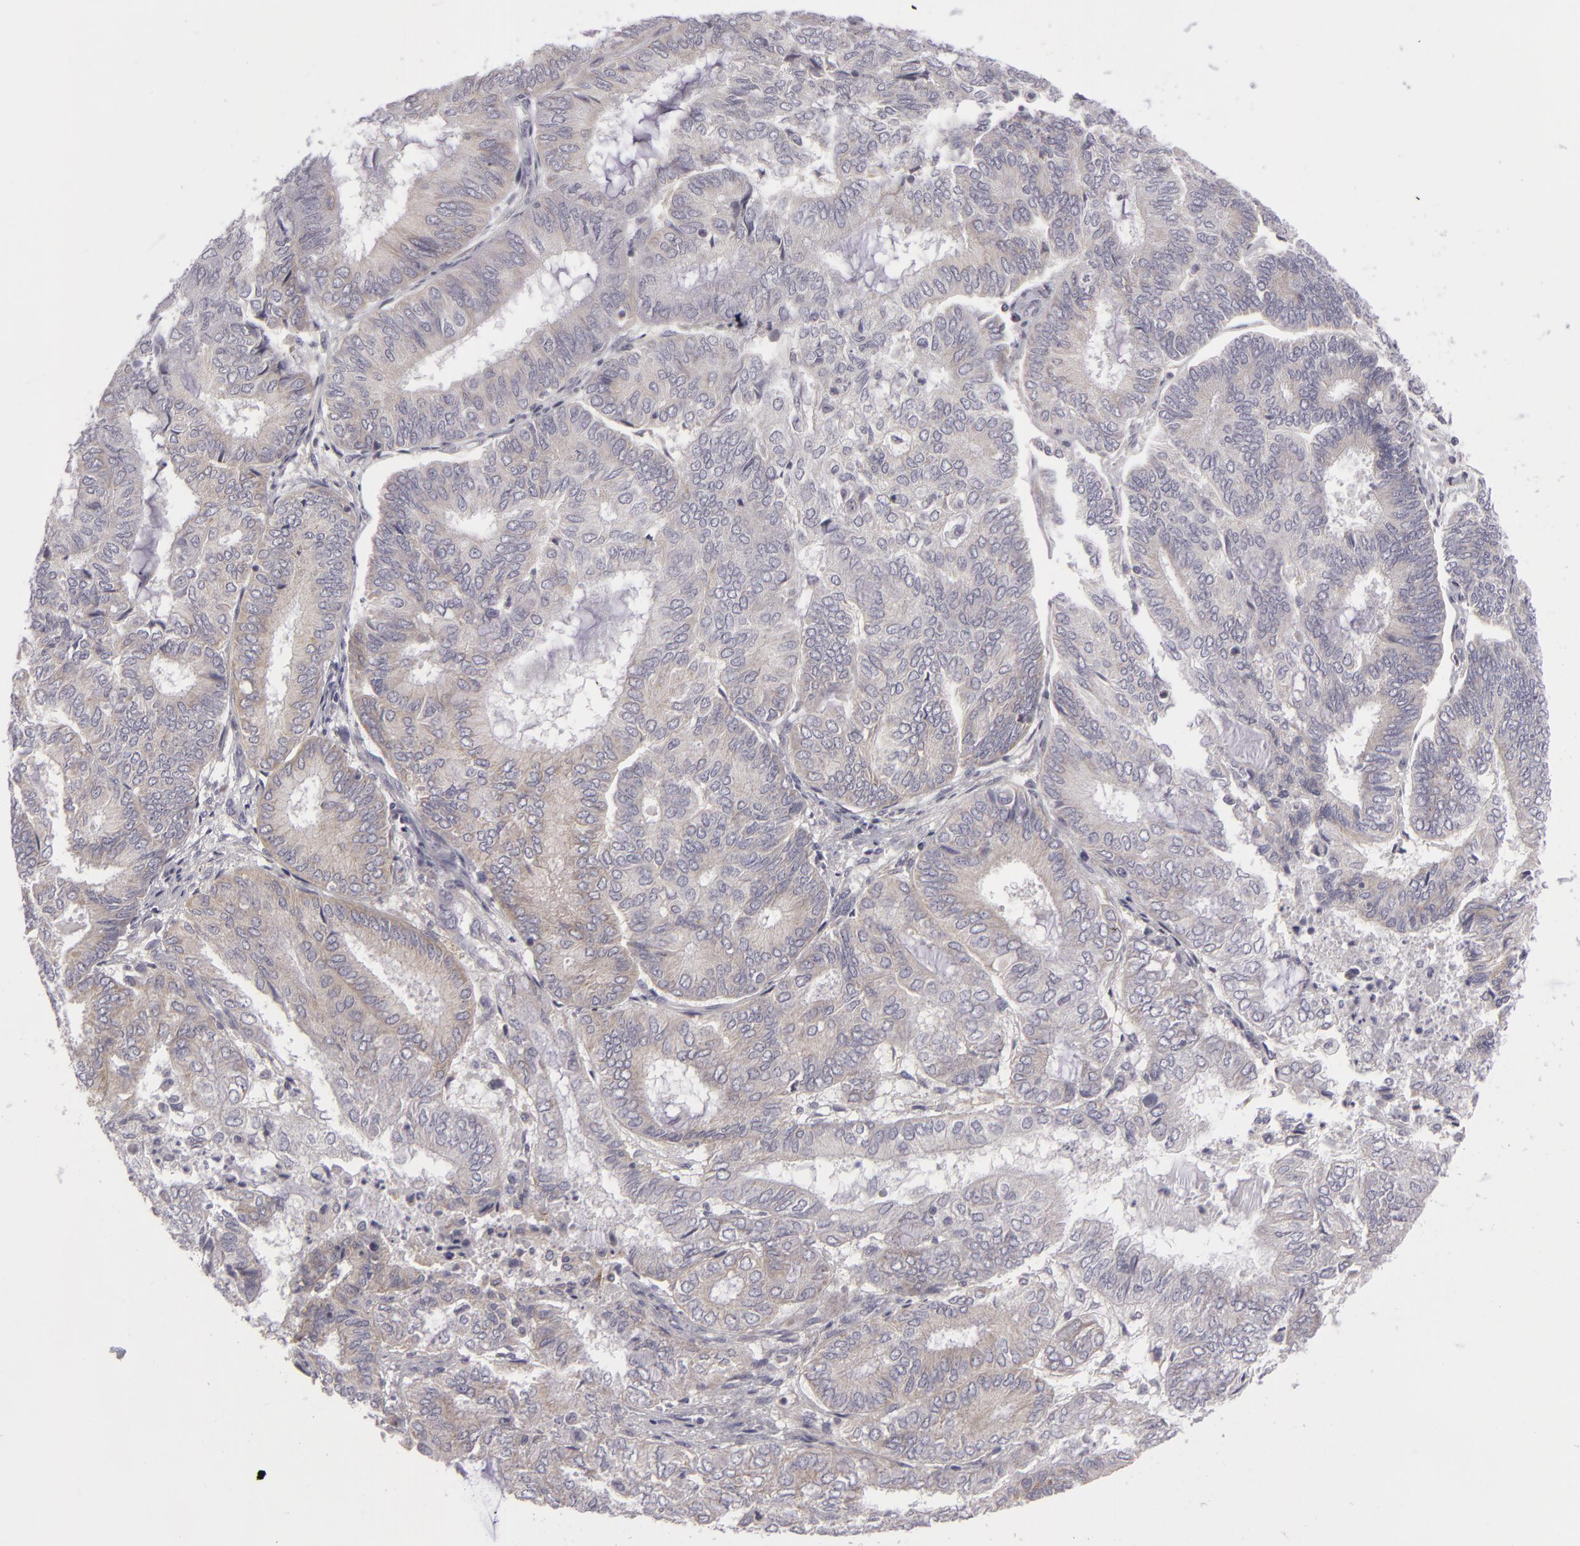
{"staining": {"intensity": "weak", "quantity": "<25%", "location": "cytoplasmic/membranous"}, "tissue": "endometrial cancer", "cell_type": "Tumor cells", "image_type": "cancer", "snomed": [{"axis": "morphology", "description": "Adenocarcinoma, NOS"}, {"axis": "topography", "description": "Endometrium"}], "caption": "Immunohistochemistry photomicrograph of neoplastic tissue: human adenocarcinoma (endometrial) stained with DAB (3,3'-diaminobenzidine) demonstrates no significant protein positivity in tumor cells.", "gene": "ATP2B3", "patient": {"sex": "female", "age": 59}}